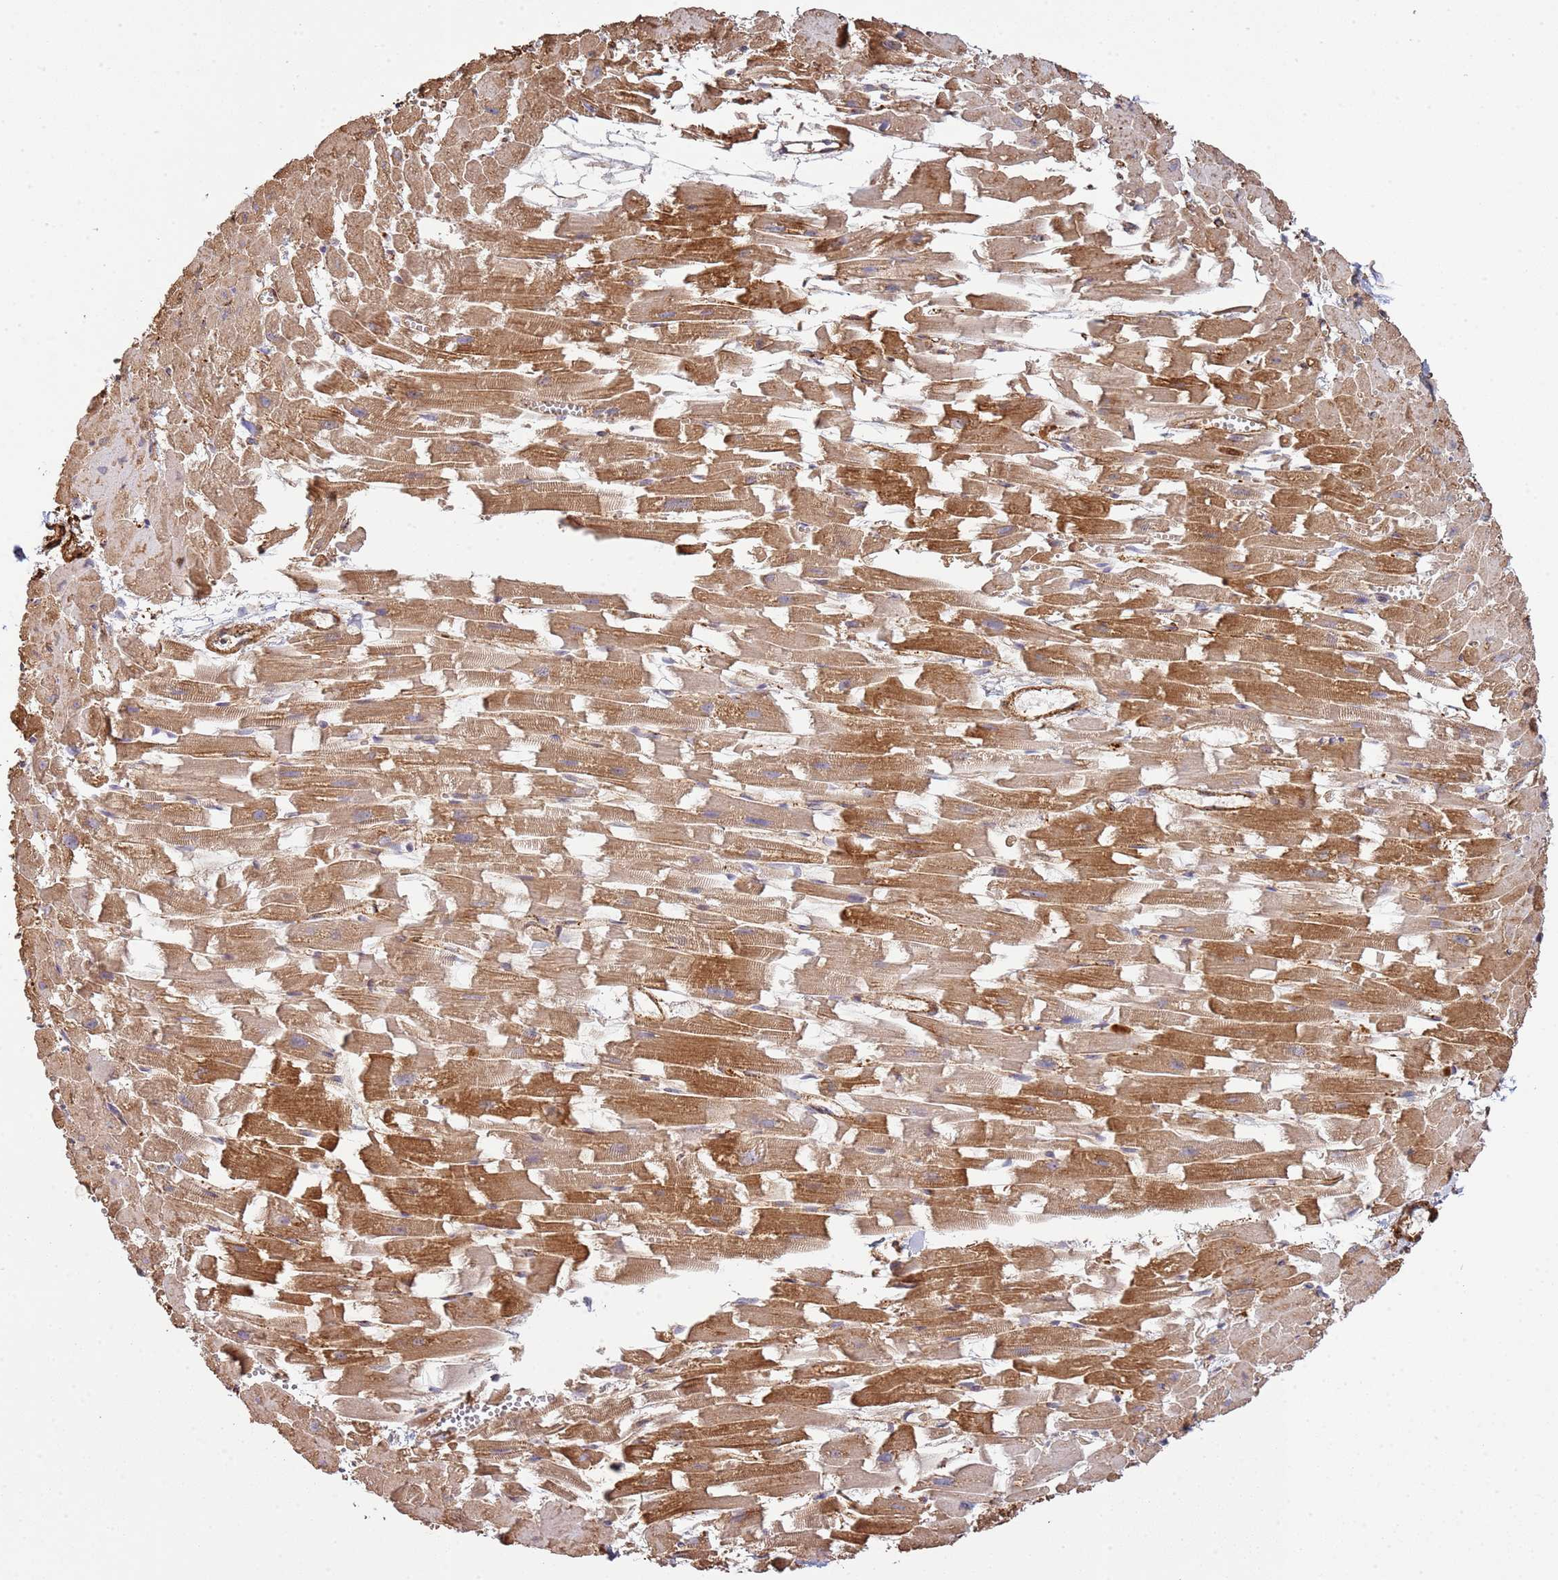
{"staining": {"intensity": "moderate", "quantity": ">75%", "location": "cytoplasmic/membranous"}, "tissue": "heart muscle", "cell_type": "Cardiomyocytes", "image_type": "normal", "snomed": [{"axis": "morphology", "description": "Normal tissue, NOS"}, {"axis": "topography", "description": "Heart"}], "caption": "Heart muscle stained with DAB (3,3'-diaminobenzidine) immunohistochemistry displays medium levels of moderate cytoplasmic/membranous expression in approximately >75% of cardiomyocytes.", "gene": "NDUFAF4", "patient": {"sex": "female", "age": 64}}